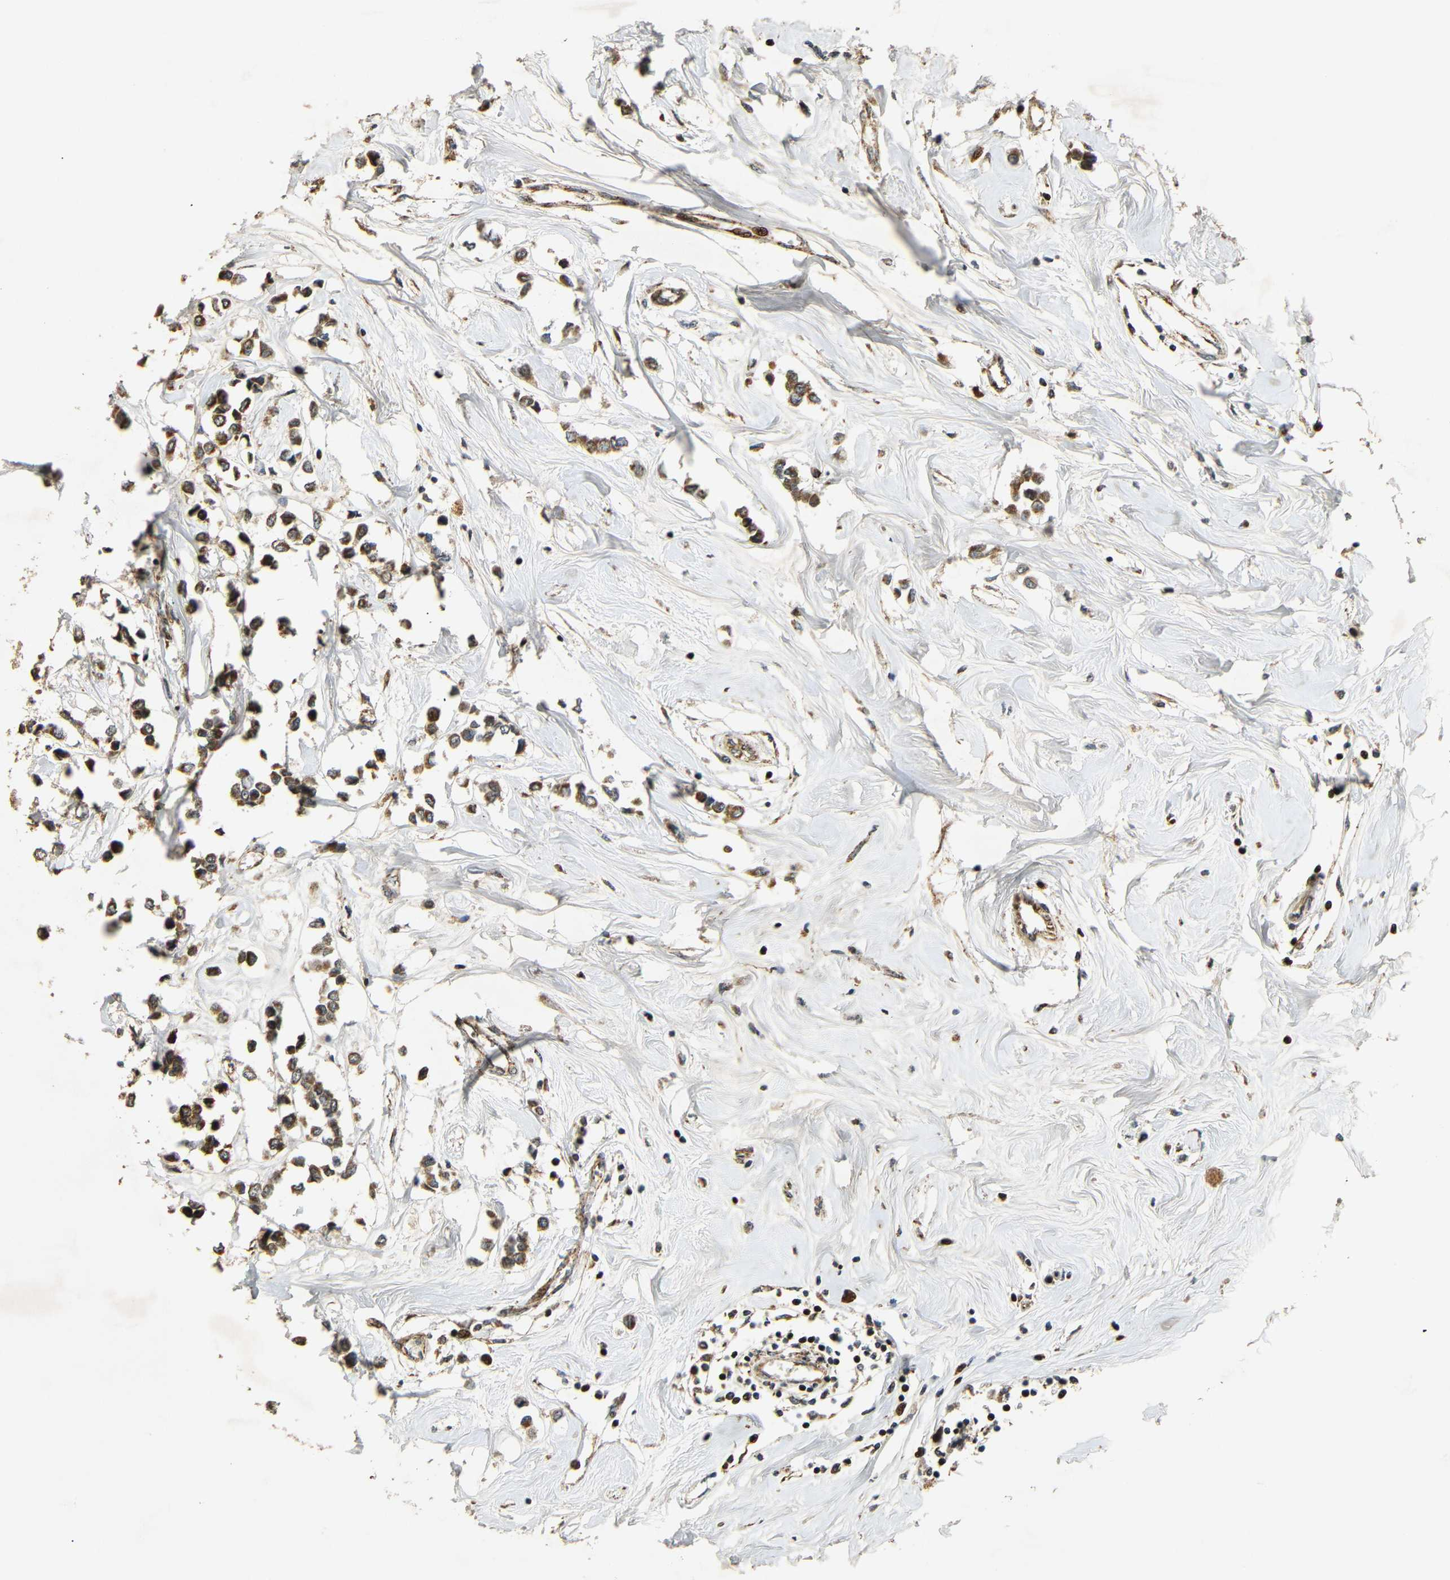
{"staining": {"intensity": "strong", "quantity": "25%-75%", "location": "cytoplasmic/membranous"}, "tissue": "breast cancer", "cell_type": "Tumor cells", "image_type": "cancer", "snomed": [{"axis": "morphology", "description": "Lobular carcinoma"}, {"axis": "topography", "description": "Breast"}], "caption": "An IHC image of neoplastic tissue is shown. Protein staining in brown shows strong cytoplasmic/membranous positivity in breast cancer (lobular carcinoma) within tumor cells.", "gene": "KAZALD1", "patient": {"sex": "female", "age": 51}}